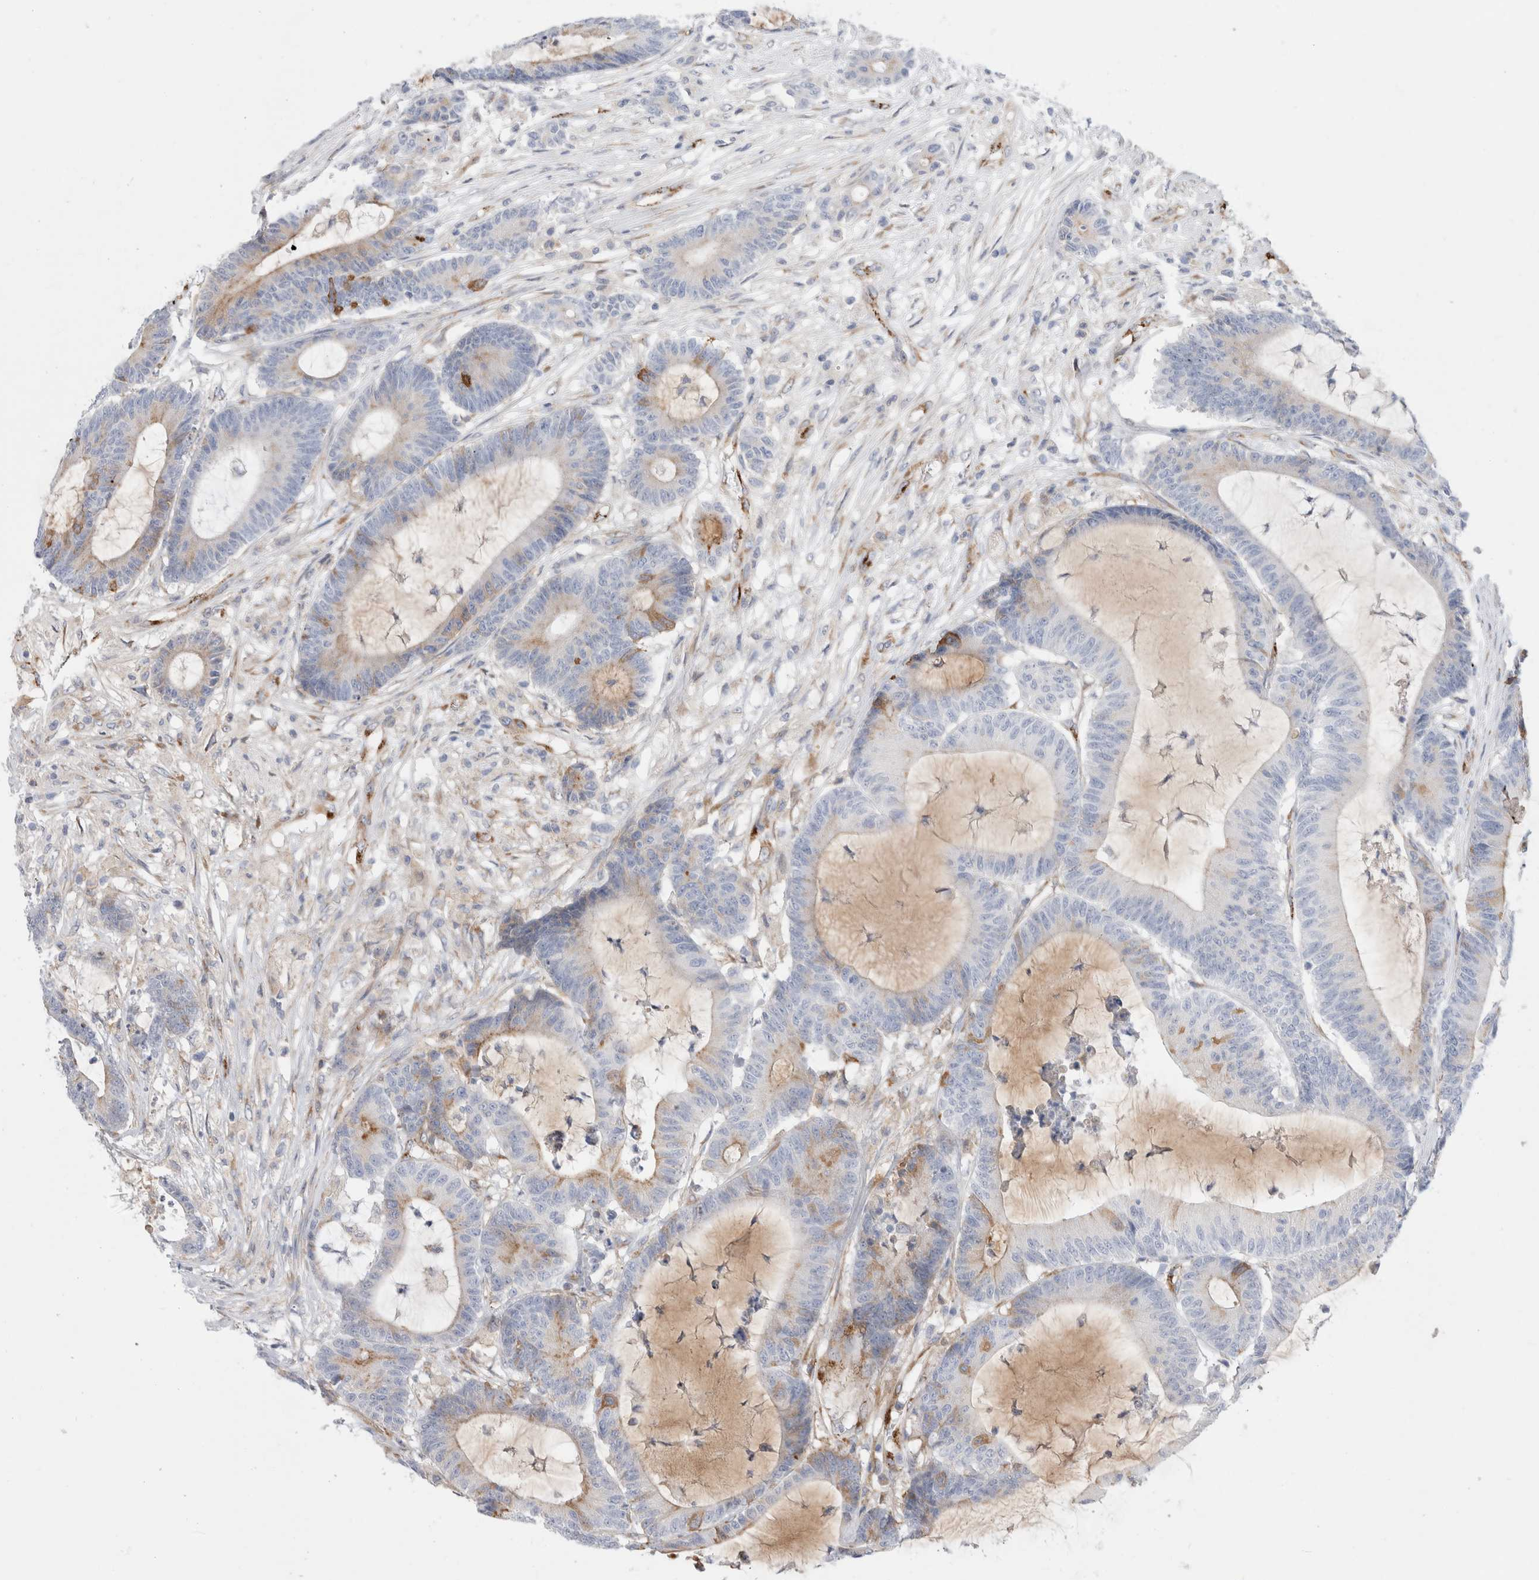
{"staining": {"intensity": "moderate", "quantity": "<25%", "location": "cytoplasmic/membranous"}, "tissue": "colorectal cancer", "cell_type": "Tumor cells", "image_type": "cancer", "snomed": [{"axis": "morphology", "description": "Adenocarcinoma, NOS"}, {"axis": "topography", "description": "Colon"}], "caption": "Protein analysis of colorectal cancer (adenocarcinoma) tissue displays moderate cytoplasmic/membranous expression in approximately <25% of tumor cells.", "gene": "CNPY4", "patient": {"sex": "female", "age": 84}}